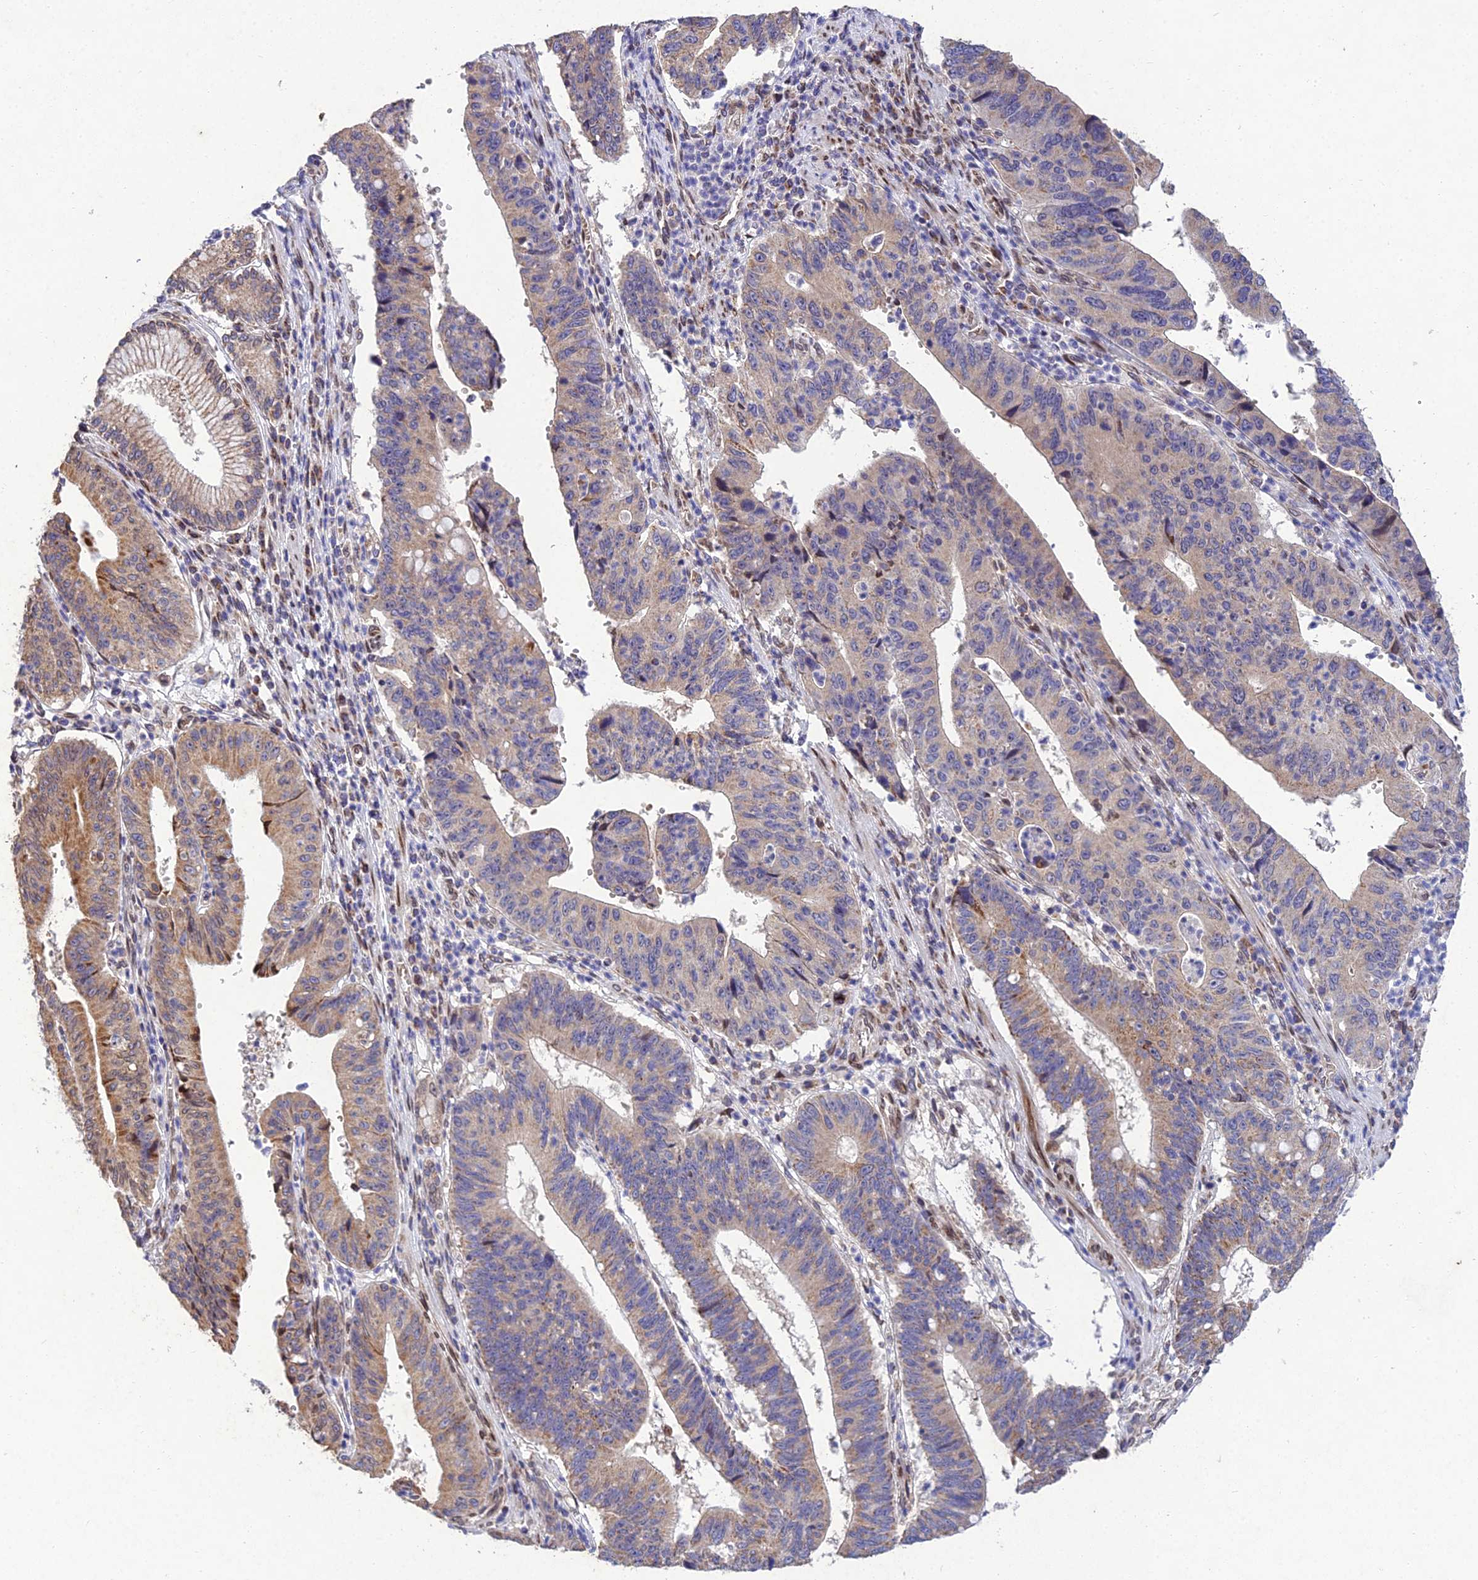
{"staining": {"intensity": "weak", "quantity": "<25%", "location": "cytoplasmic/membranous"}, "tissue": "stomach cancer", "cell_type": "Tumor cells", "image_type": "cancer", "snomed": [{"axis": "morphology", "description": "Adenocarcinoma, NOS"}, {"axis": "topography", "description": "Stomach"}], "caption": "Immunohistochemistry photomicrograph of neoplastic tissue: stomach cancer stained with DAB (3,3'-diaminobenzidine) exhibits no significant protein expression in tumor cells.", "gene": "MGAT2", "patient": {"sex": "male", "age": 59}}